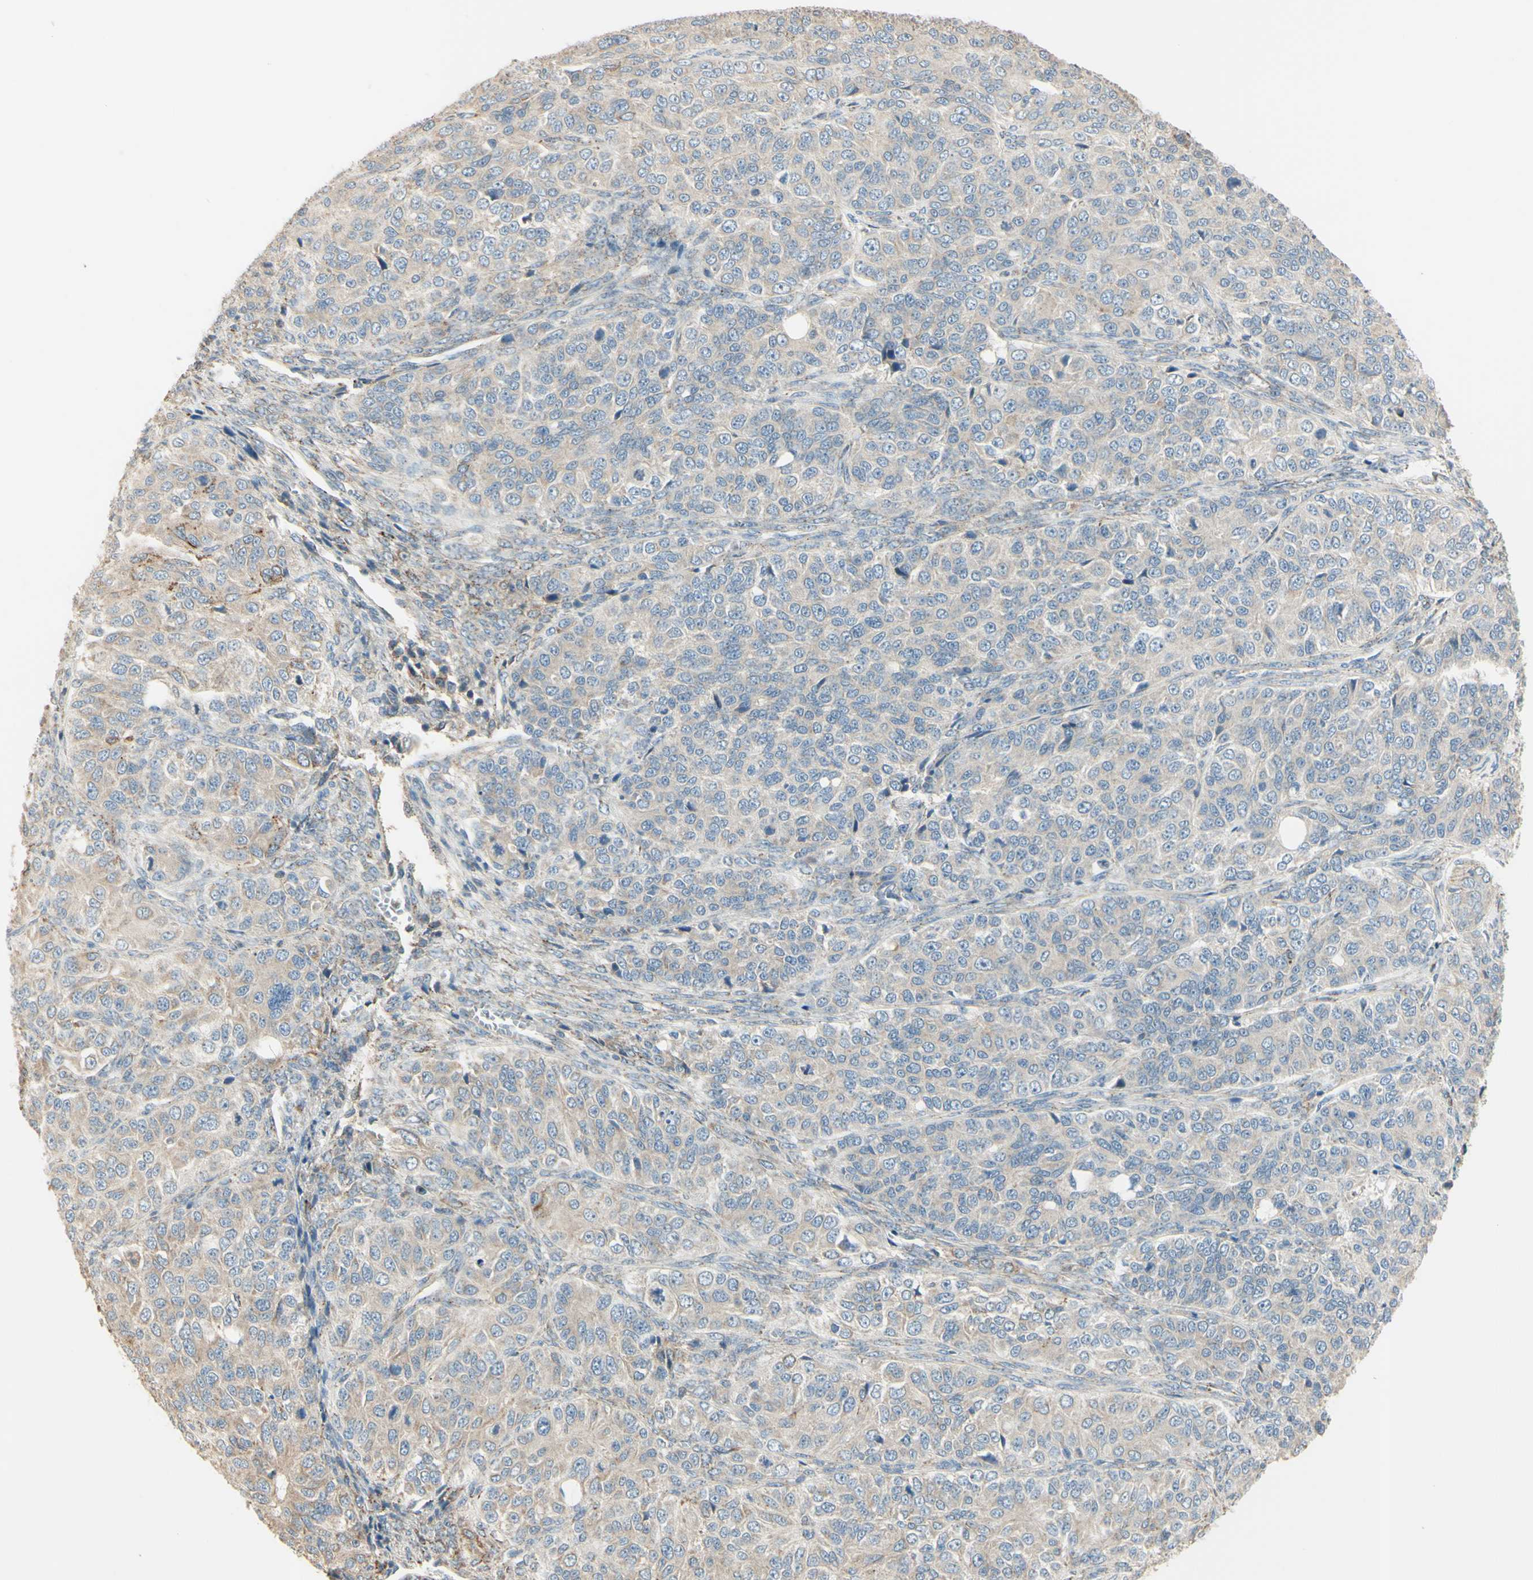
{"staining": {"intensity": "weak", "quantity": ">75%", "location": "cytoplasmic/membranous"}, "tissue": "ovarian cancer", "cell_type": "Tumor cells", "image_type": "cancer", "snomed": [{"axis": "morphology", "description": "Carcinoma, endometroid"}, {"axis": "topography", "description": "Ovary"}], "caption": "Immunohistochemistry (IHC) image of human ovarian cancer (endometroid carcinoma) stained for a protein (brown), which shows low levels of weak cytoplasmic/membranous staining in approximately >75% of tumor cells.", "gene": "ANGPTL1", "patient": {"sex": "female", "age": 51}}